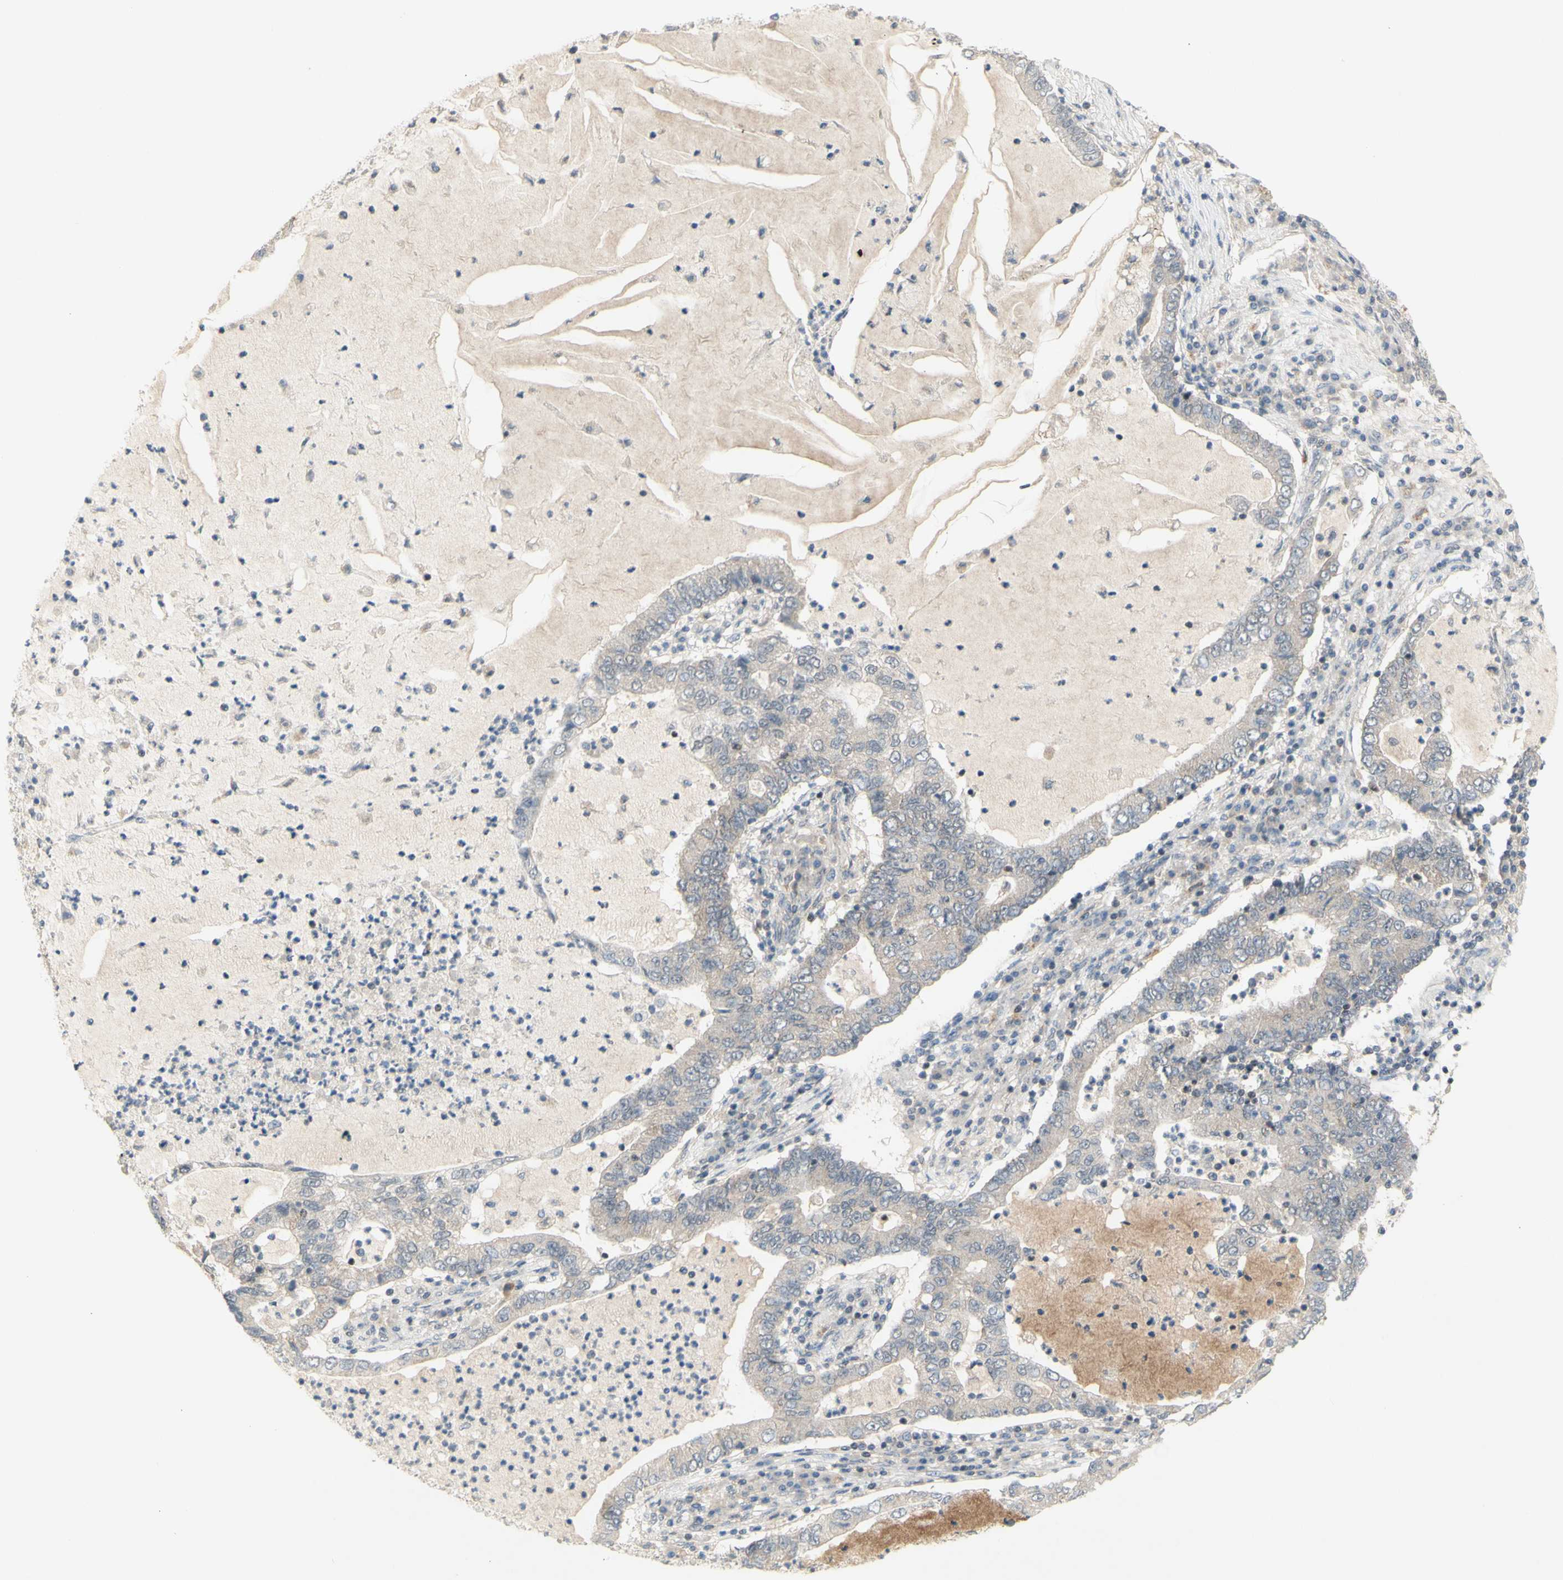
{"staining": {"intensity": "negative", "quantity": "none", "location": "none"}, "tissue": "lung cancer", "cell_type": "Tumor cells", "image_type": "cancer", "snomed": [{"axis": "morphology", "description": "Adenocarcinoma, NOS"}, {"axis": "topography", "description": "Lung"}], "caption": "This is an immunohistochemistry (IHC) micrograph of human lung cancer. There is no staining in tumor cells.", "gene": "NLRP1", "patient": {"sex": "female", "age": 51}}